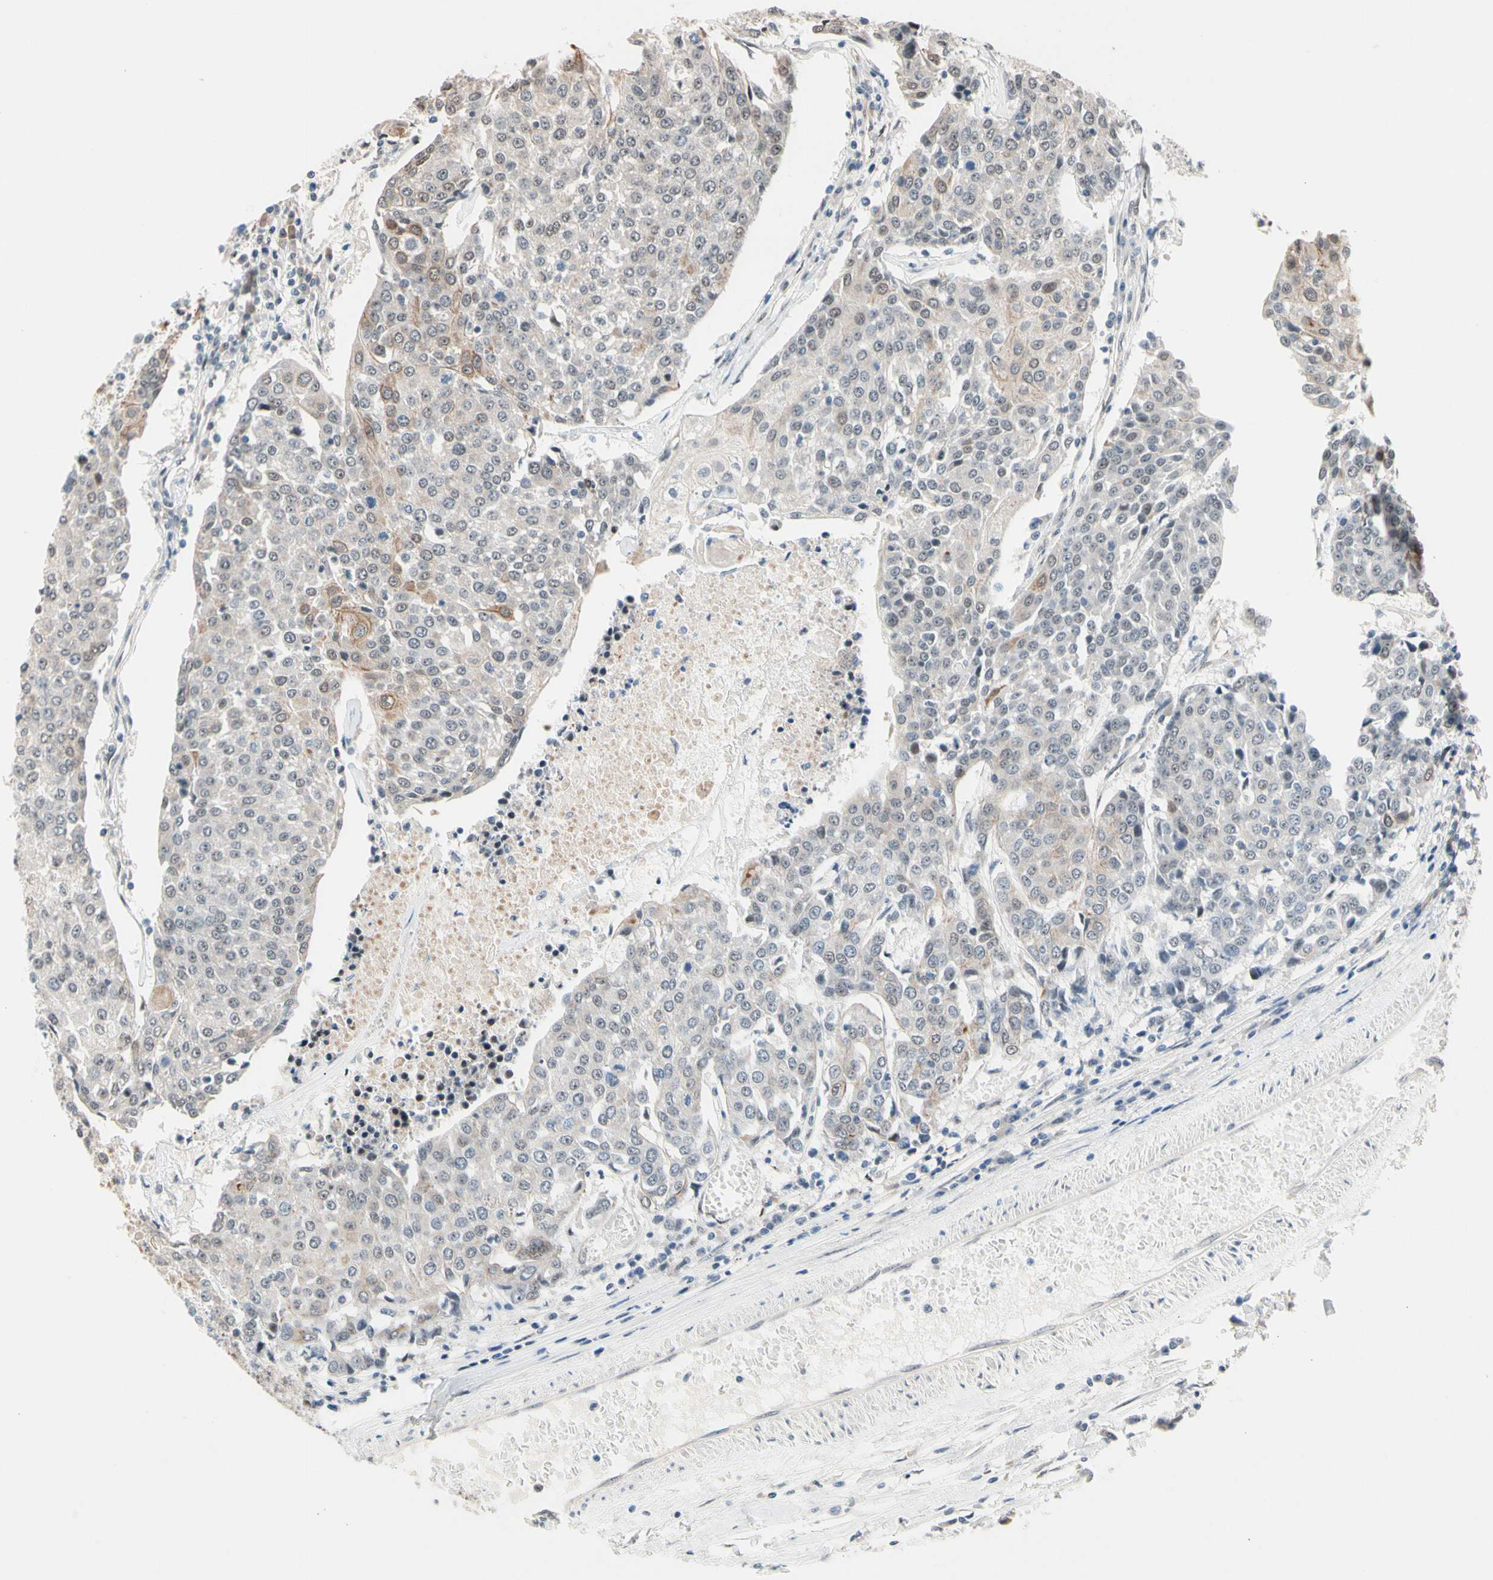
{"staining": {"intensity": "weak", "quantity": "<25%", "location": "cytoplasmic/membranous"}, "tissue": "urothelial cancer", "cell_type": "Tumor cells", "image_type": "cancer", "snomed": [{"axis": "morphology", "description": "Urothelial carcinoma, High grade"}, {"axis": "topography", "description": "Urinary bladder"}], "caption": "Tumor cells are negative for brown protein staining in high-grade urothelial carcinoma.", "gene": "NGEF", "patient": {"sex": "female", "age": 85}}